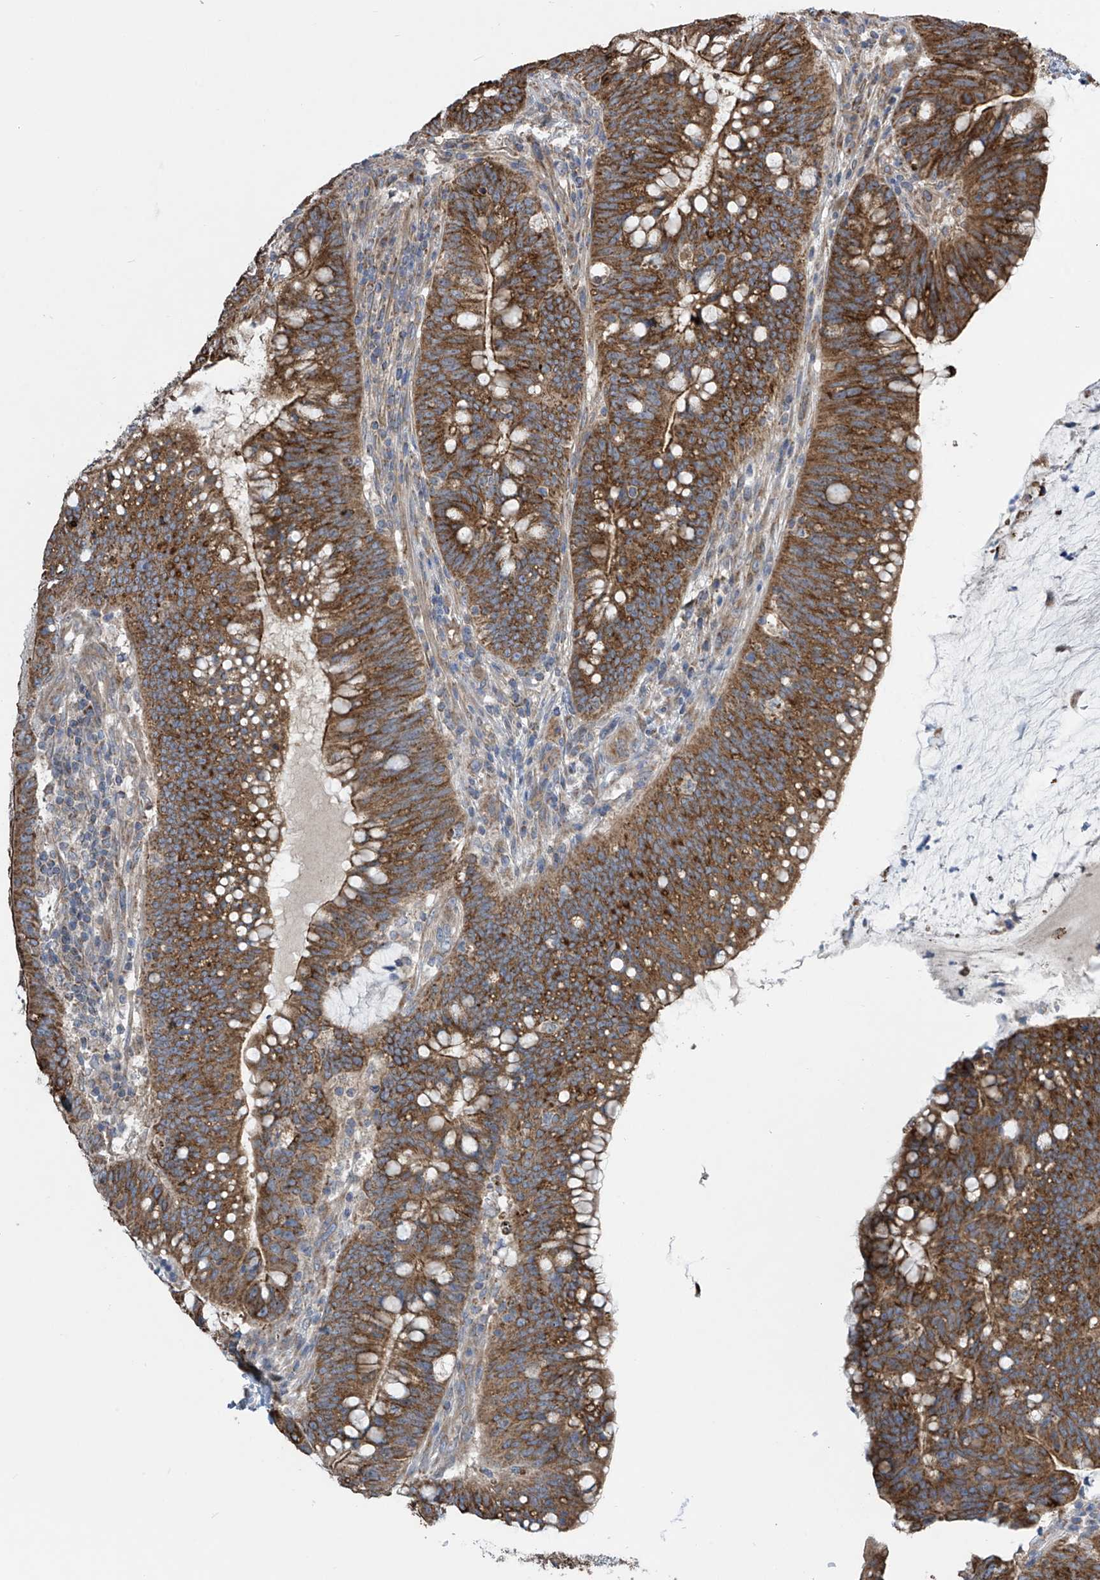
{"staining": {"intensity": "strong", "quantity": ">75%", "location": "cytoplasmic/membranous"}, "tissue": "colorectal cancer", "cell_type": "Tumor cells", "image_type": "cancer", "snomed": [{"axis": "morphology", "description": "Adenocarcinoma, NOS"}, {"axis": "topography", "description": "Colon"}], "caption": "The immunohistochemical stain highlights strong cytoplasmic/membranous staining in tumor cells of adenocarcinoma (colorectal) tissue.", "gene": "PNPT1", "patient": {"sex": "female", "age": 66}}